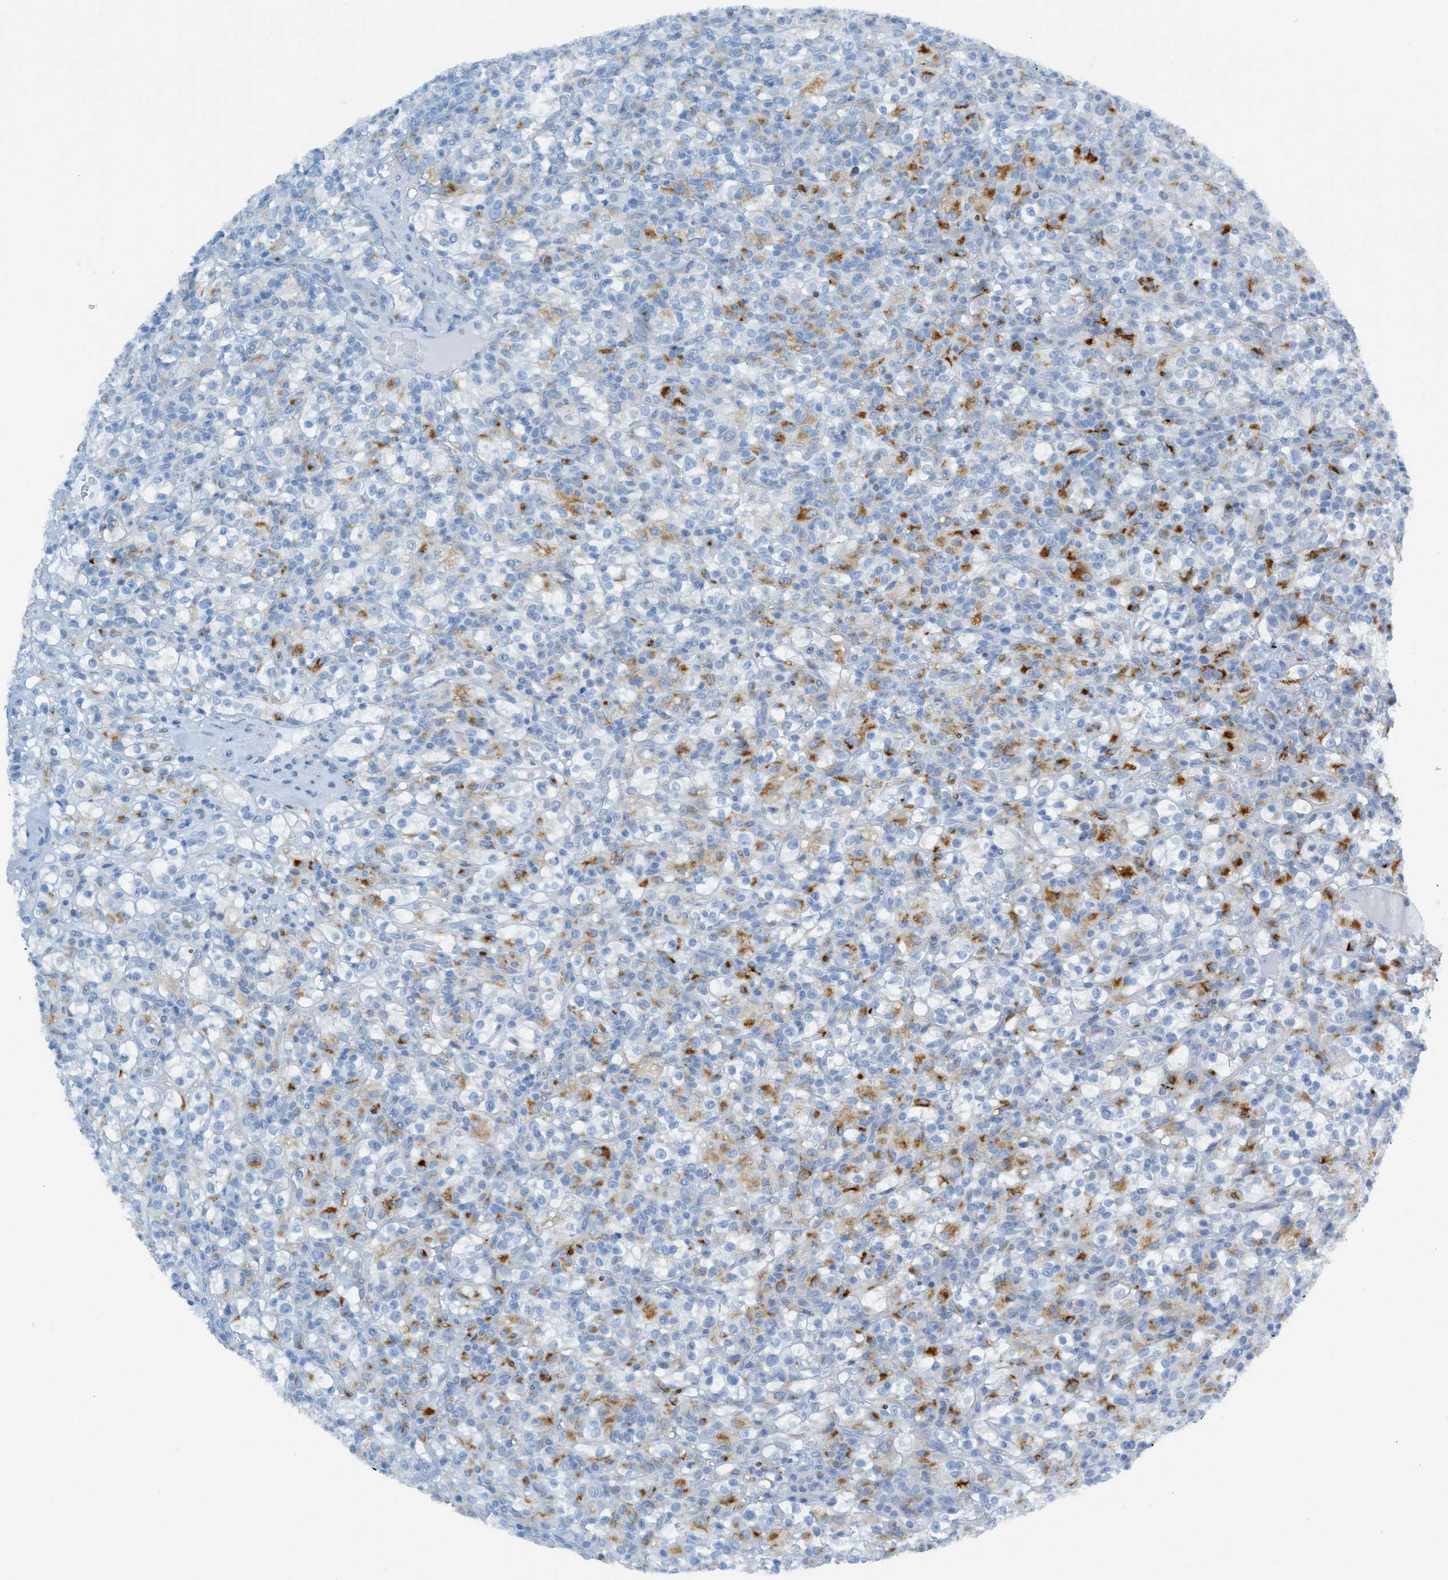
{"staining": {"intensity": "moderate", "quantity": "<25%", "location": "cytoplasmic/membranous"}, "tissue": "renal cancer", "cell_type": "Tumor cells", "image_type": "cancer", "snomed": [{"axis": "morphology", "description": "Normal tissue, NOS"}, {"axis": "morphology", "description": "Adenocarcinoma, NOS"}, {"axis": "topography", "description": "Kidney"}], "caption": "Renal cancer (adenocarcinoma) stained with a protein marker reveals moderate staining in tumor cells.", "gene": "C21orf62", "patient": {"sex": "female", "age": 72}}